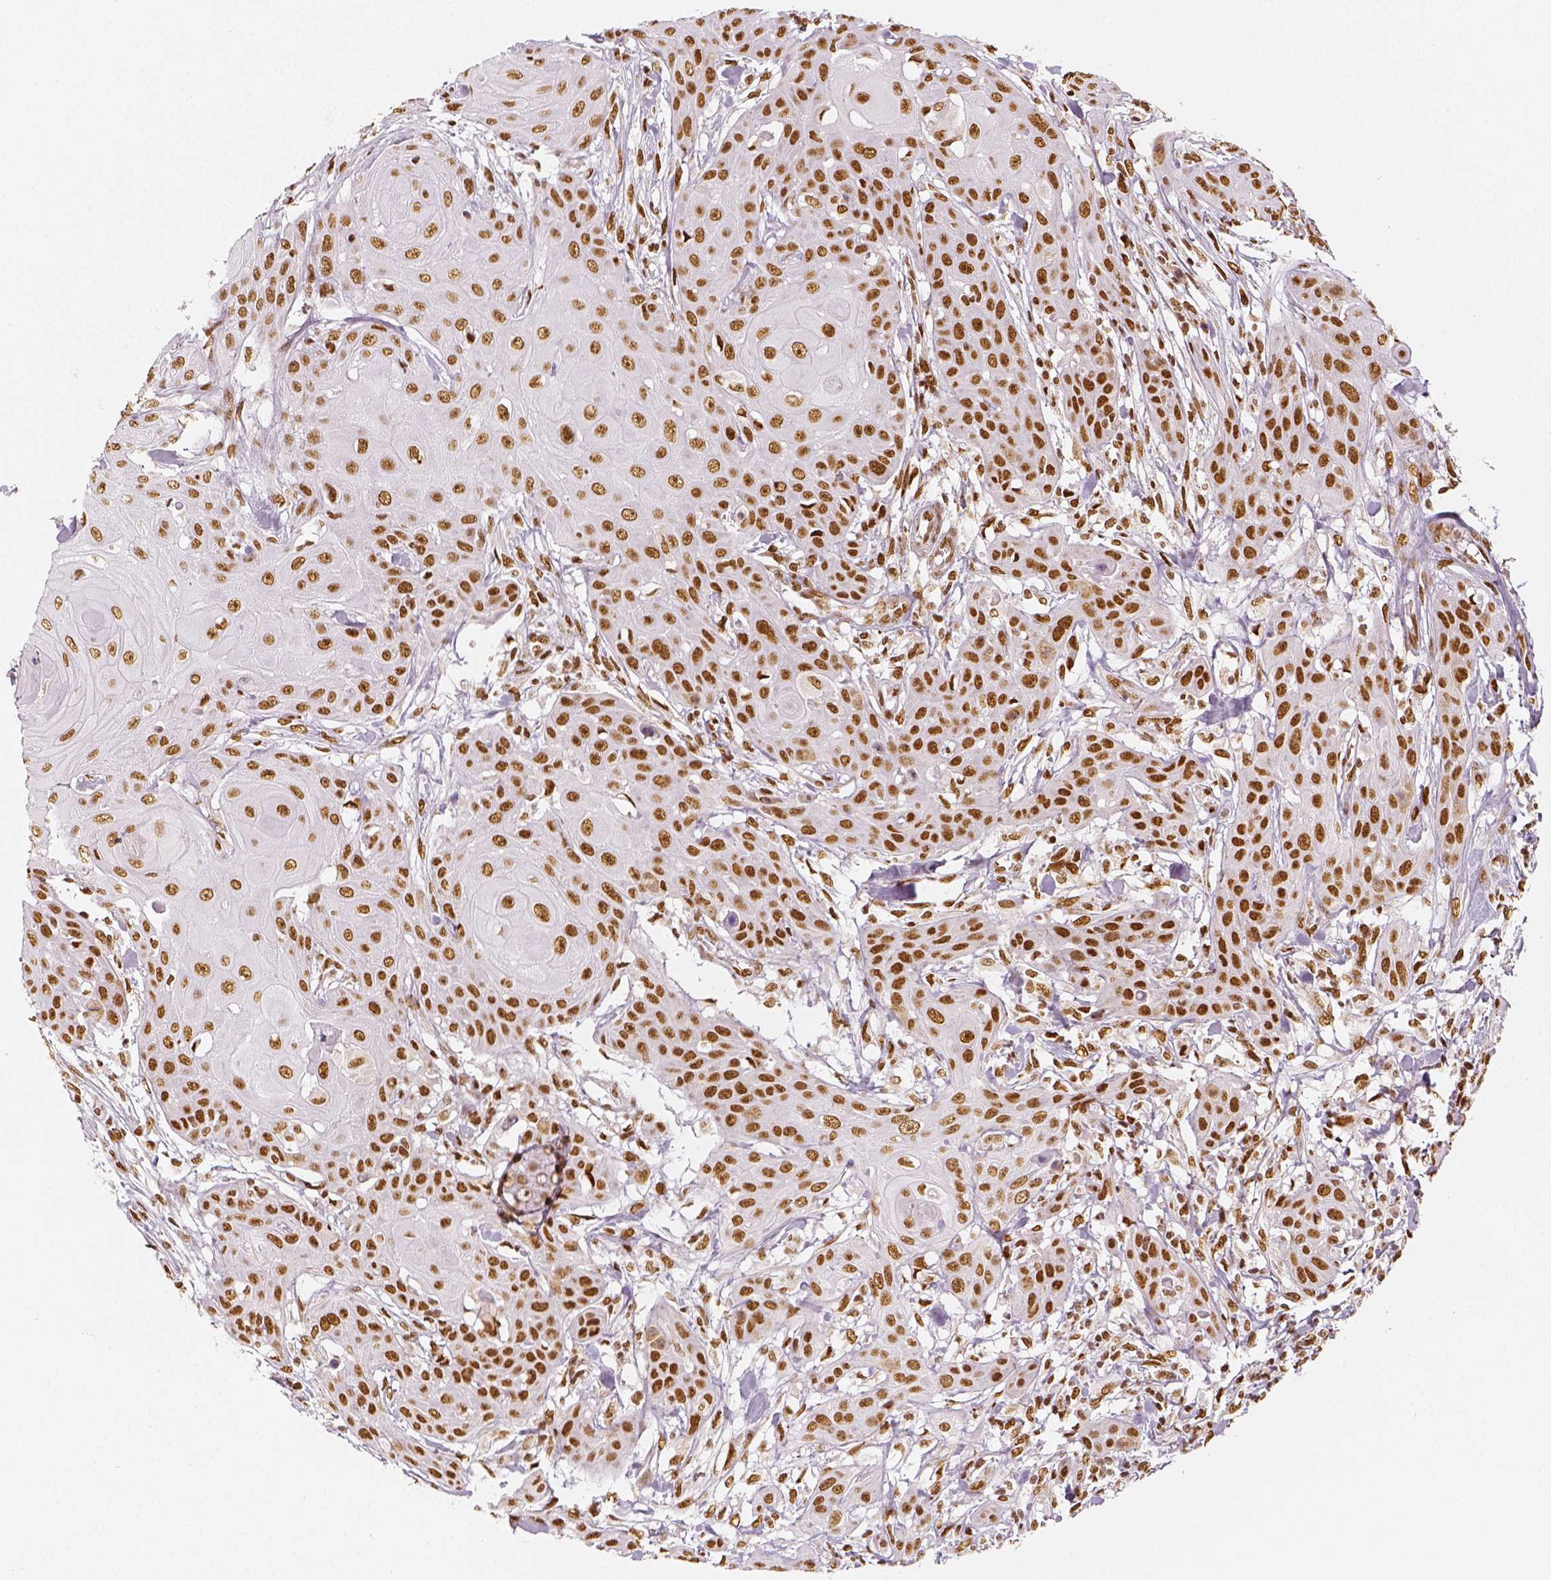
{"staining": {"intensity": "moderate", "quantity": ">75%", "location": "nuclear"}, "tissue": "head and neck cancer", "cell_type": "Tumor cells", "image_type": "cancer", "snomed": [{"axis": "morphology", "description": "Squamous cell carcinoma, NOS"}, {"axis": "topography", "description": "Oral tissue"}, {"axis": "topography", "description": "Head-Neck"}], "caption": "An IHC photomicrograph of tumor tissue is shown. Protein staining in brown shows moderate nuclear positivity in head and neck cancer within tumor cells.", "gene": "KDM5B", "patient": {"sex": "female", "age": 55}}